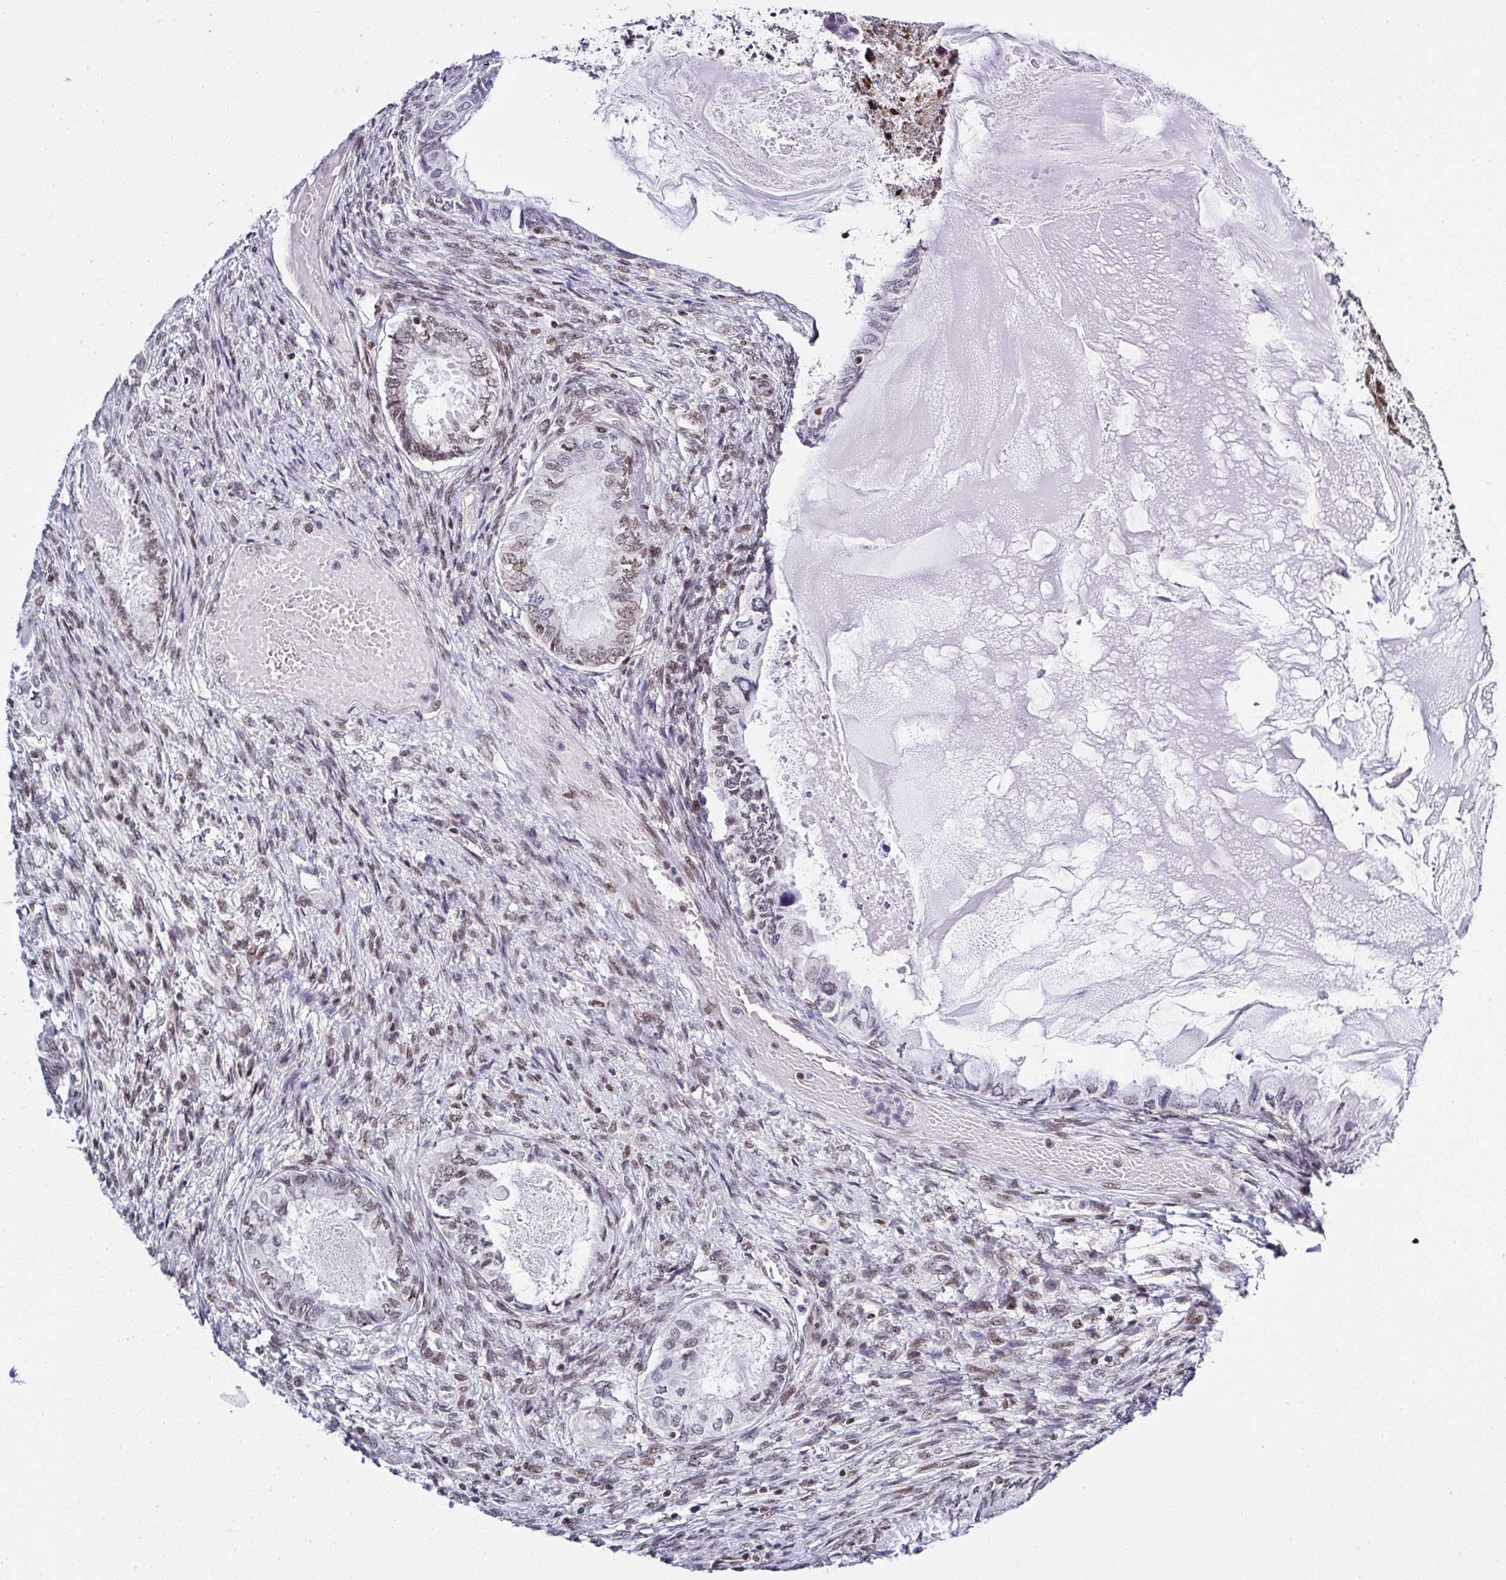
{"staining": {"intensity": "moderate", "quantity": "25%-75%", "location": "nuclear"}, "tissue": "ovarian cancer", "cell_type": "Tumor cells", "image_type": "cancer", "snomed": [{"axis": "morphology", "description": "Carcinoma, endometroid"}, {"axis": "topography", "description": "Ovary"}], "caption": "The immunohistochemical stain highlights moderate nuclear expression in tumor cells of ovarian cancer tissue.", "gene": "DR1", "patient": {"sex": "female", "age": 70}}